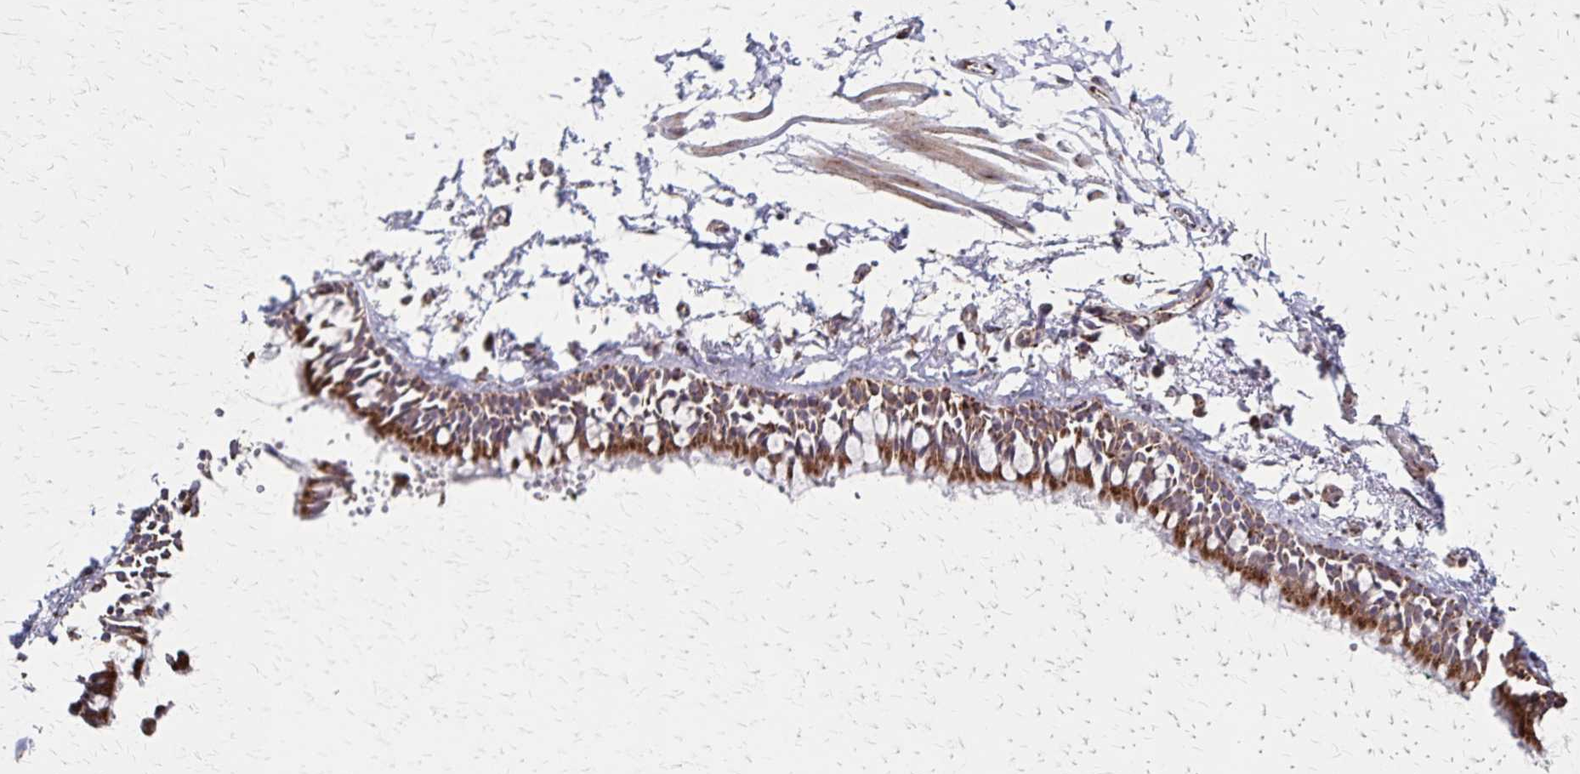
{"staining": {"intensity": "strong", "quantity": ">75%", "location": "cytoplasmic/membranous"}, "tissue": "bronchus", "cell_type": "Respiratory epithelial cells", "image_type": "normal", "snomed": [{"axis": "morphology", "description": "Normal tissue, NOS"}, {"axis": "topography", "description": "Bronchus"}], "caption": "Strong cytoplasmic/membranous staining is seen in about >75% of respiratory epithelial cells in benign bronchus.", "gene": "NFS1", "patient": {"sex": "female", "age": 59}}